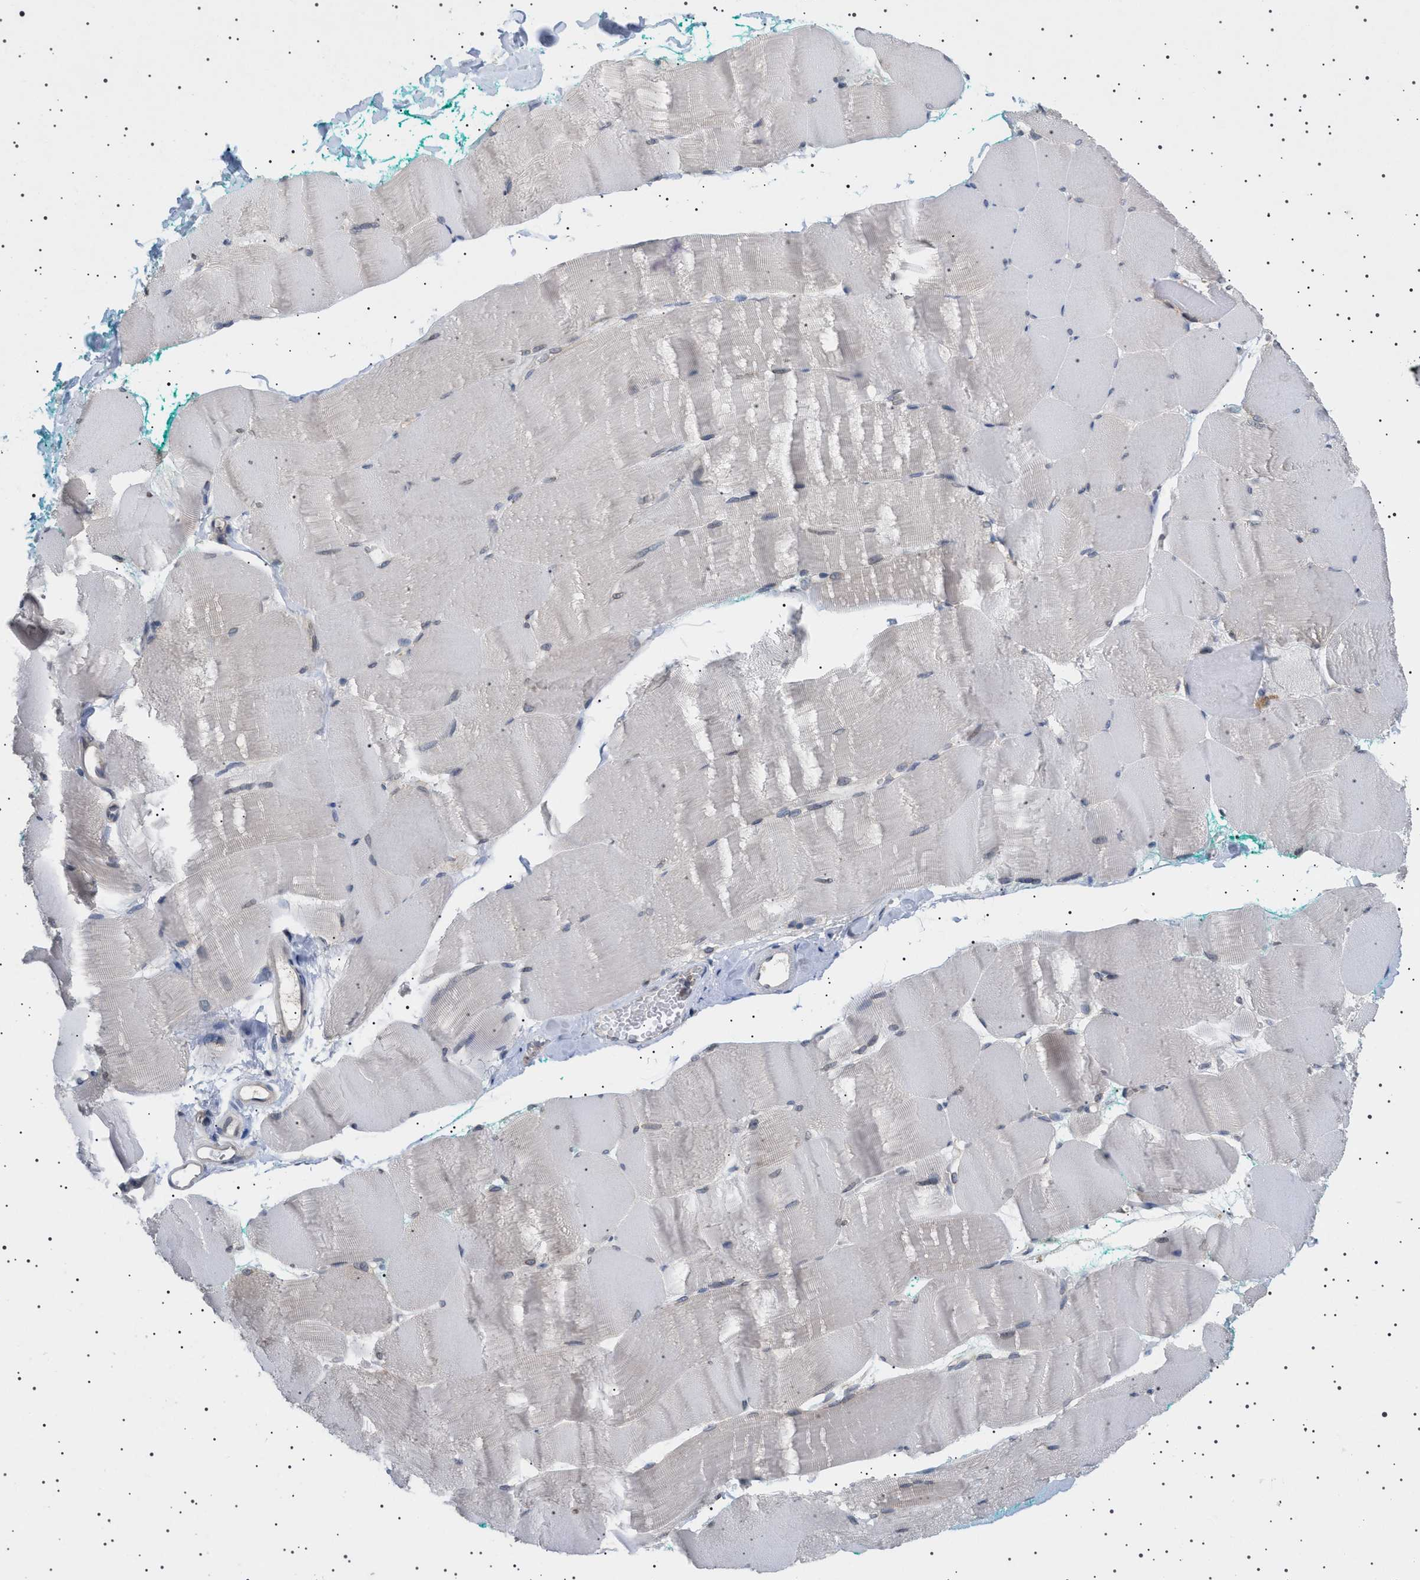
{"staining": {"intensity": "moderate", "quantity": "<25%", "location": "cytoplasmic/membranous"}, "tissue": "skeletal muscle", "cell_type": "Myocytes", "image_type": "normal", "snomed": [{"axis": "morphology", "description": "Normal tissue, NOS"}, {"axis": "morphology", "description": "Squamous cell carcinoma, NOS"}, {"axis": "topography", "description": "Skeletal muscle"}], "caption": "Immunohistochemistry (IHC) of benign skeletal muscle exhibits low levels of moderate cytoplasmic/membranous positivity in about <25% of myocytes. (IHC, brightfield microscopy, high magnification).", "gene": "NUP93", "patient": {"sex": "male", "age": 51}}